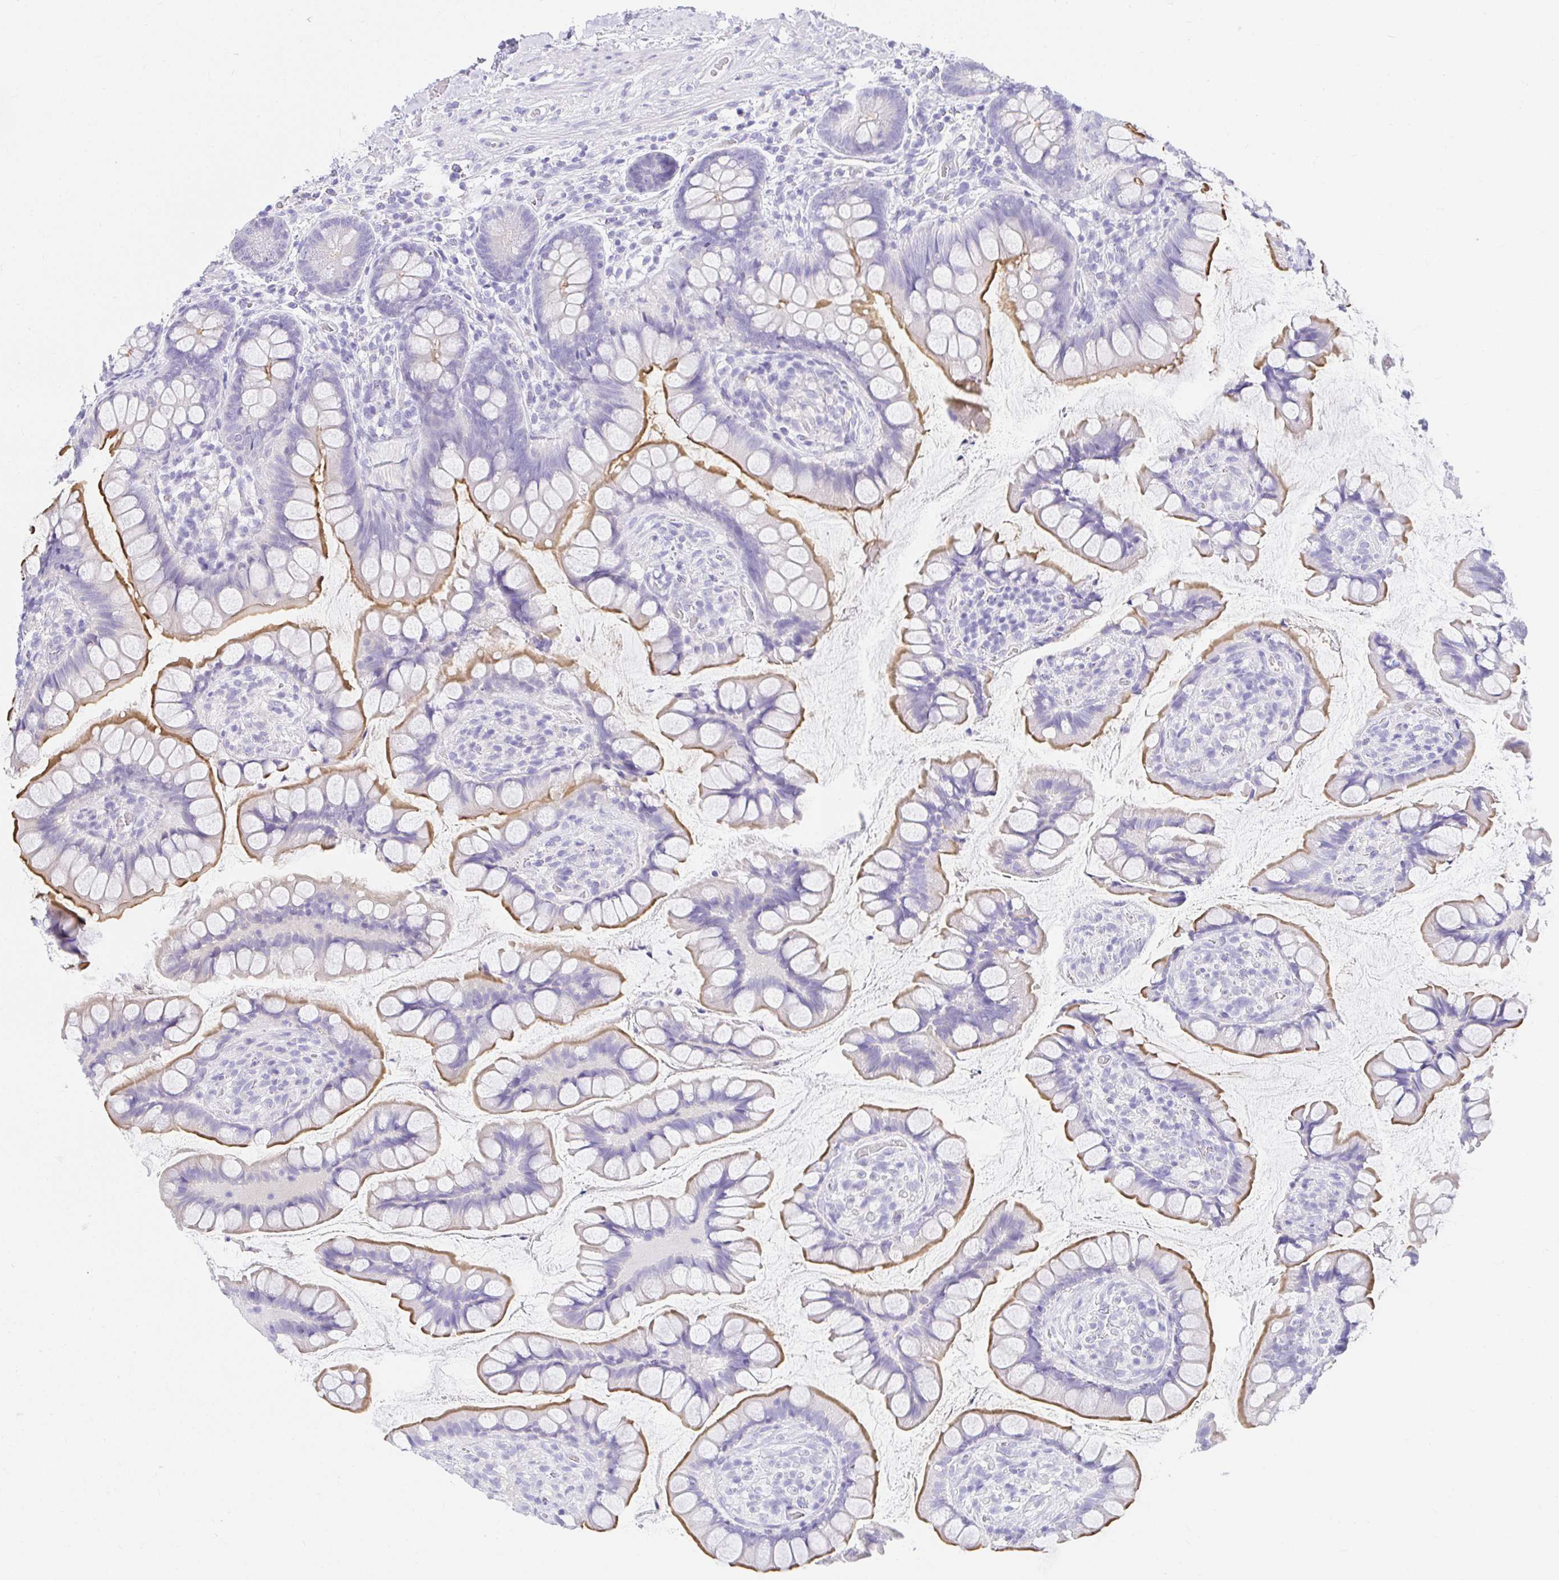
{"staining": {"intensity": "moderate", "quantity": "25%-75%", "location": "cytoplasmic/membranous"}, "tissue": "small intestine", "cell_type": "Glandular cells", "image_type": "normal", "snomed": [{"axis": "morphology", "description": "Normal tissue, NOS"}, {"axis": "topography", "description": "Small intestine"}], "caption": "A brown stain highlights moderate cytoplasmic/membranous positivity of a protein in glandular cells of unremarkable human small intestine.", "gene": "VGLL1", "patient": {"sex": "male", "age": 70}}